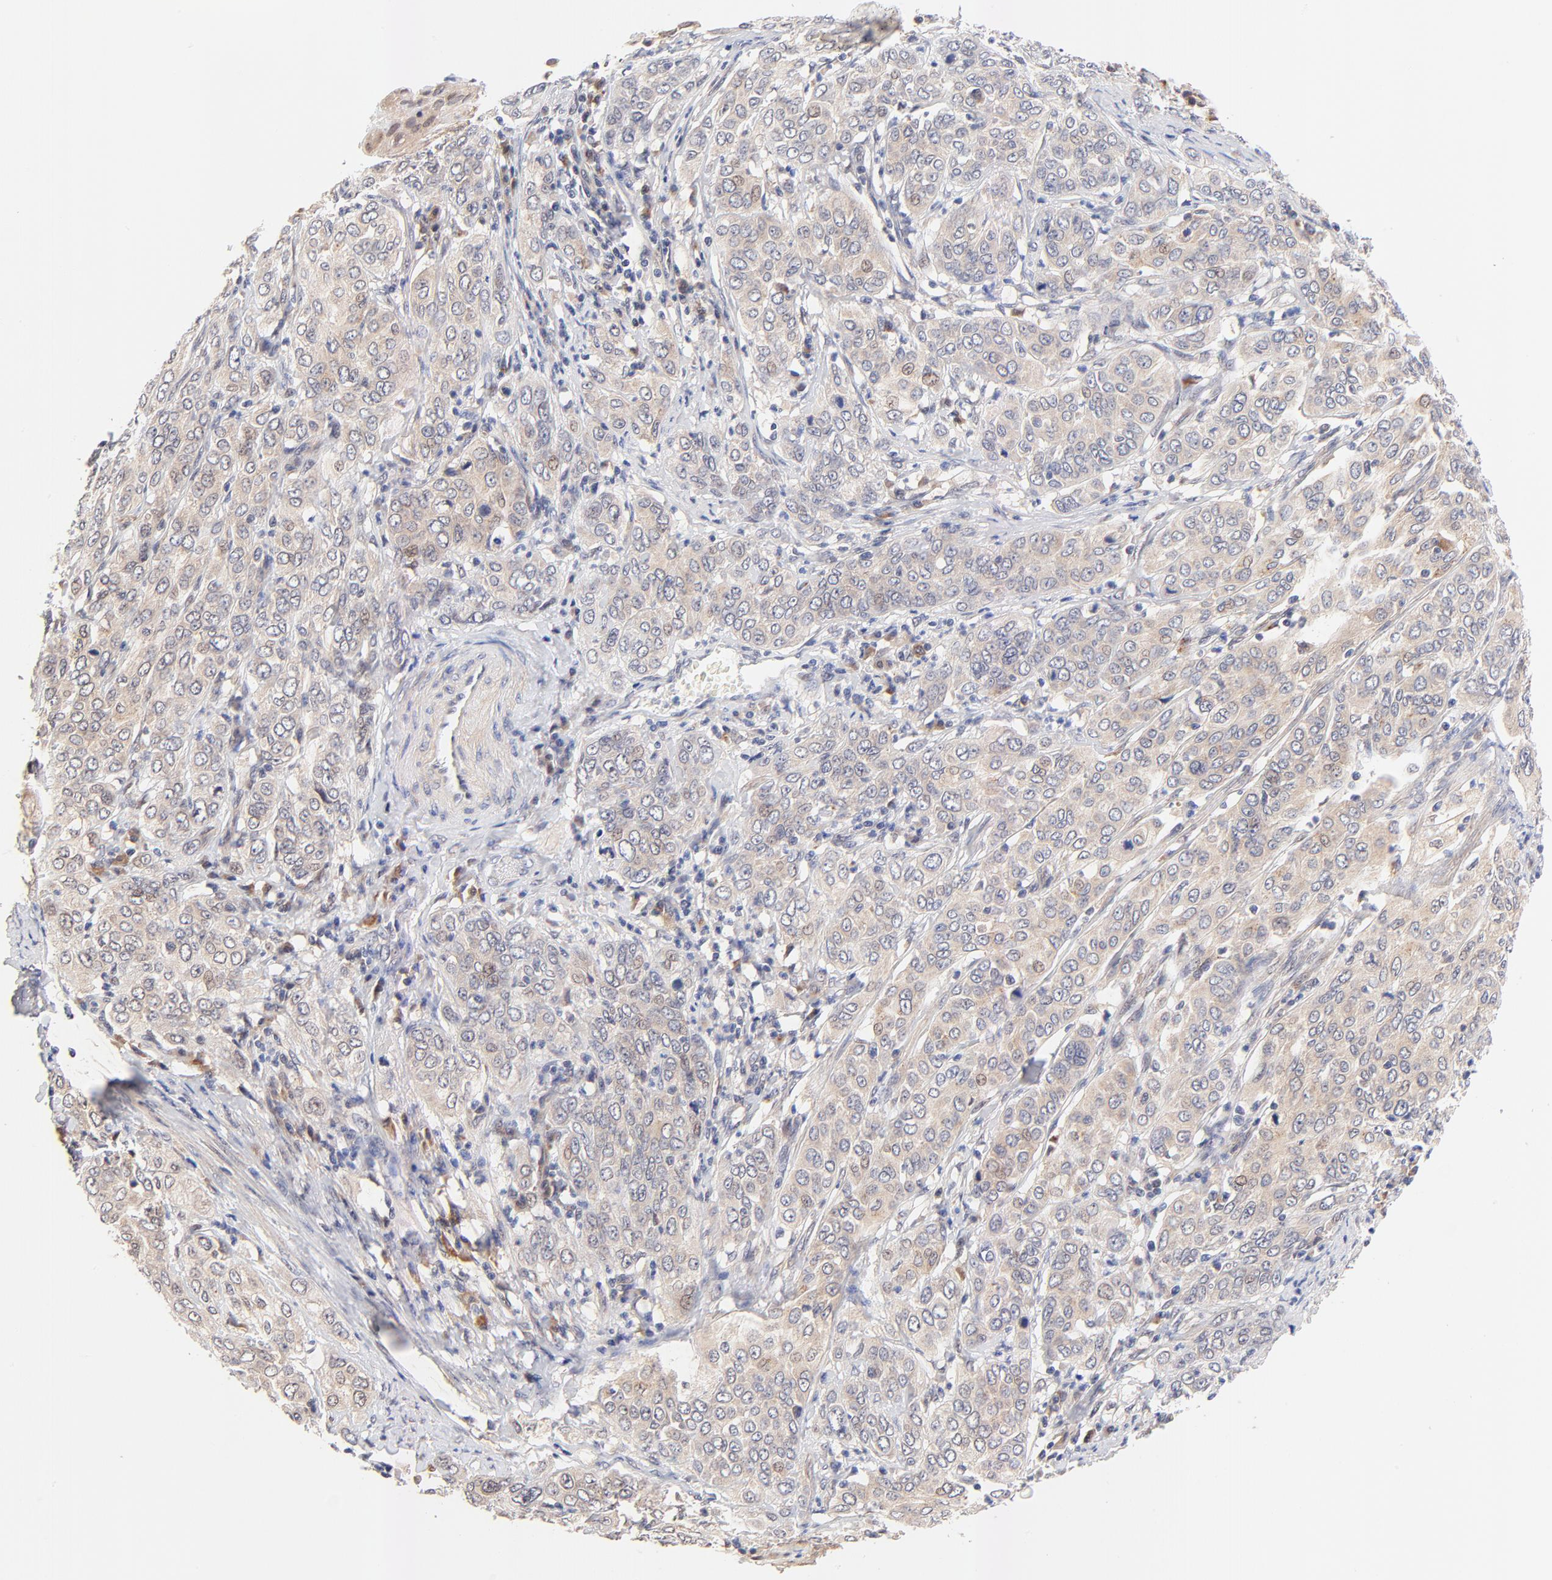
{"staining": {"intensity": "weak", "quantity": ">75%", "location": "cytoplasmic/membranous"}, "tissue": "cervical cancer", "cell_type": "Tumor cells", "image_type": "cancer", "snomed": [{"axis": "morphology", "description": "Squamous cell carcinoma, NOS"}, {"axis": "topography", "description": "Cervix"}], "caption": "Human cervical squamous cell carcinoma stained for a protein (brown) demonstrates weak cytoplasmic/membranous positive staining in approximately >75% of tumor cells.", "gene": "TXNL1", "patient": {"sex": "female", "age": 38}}